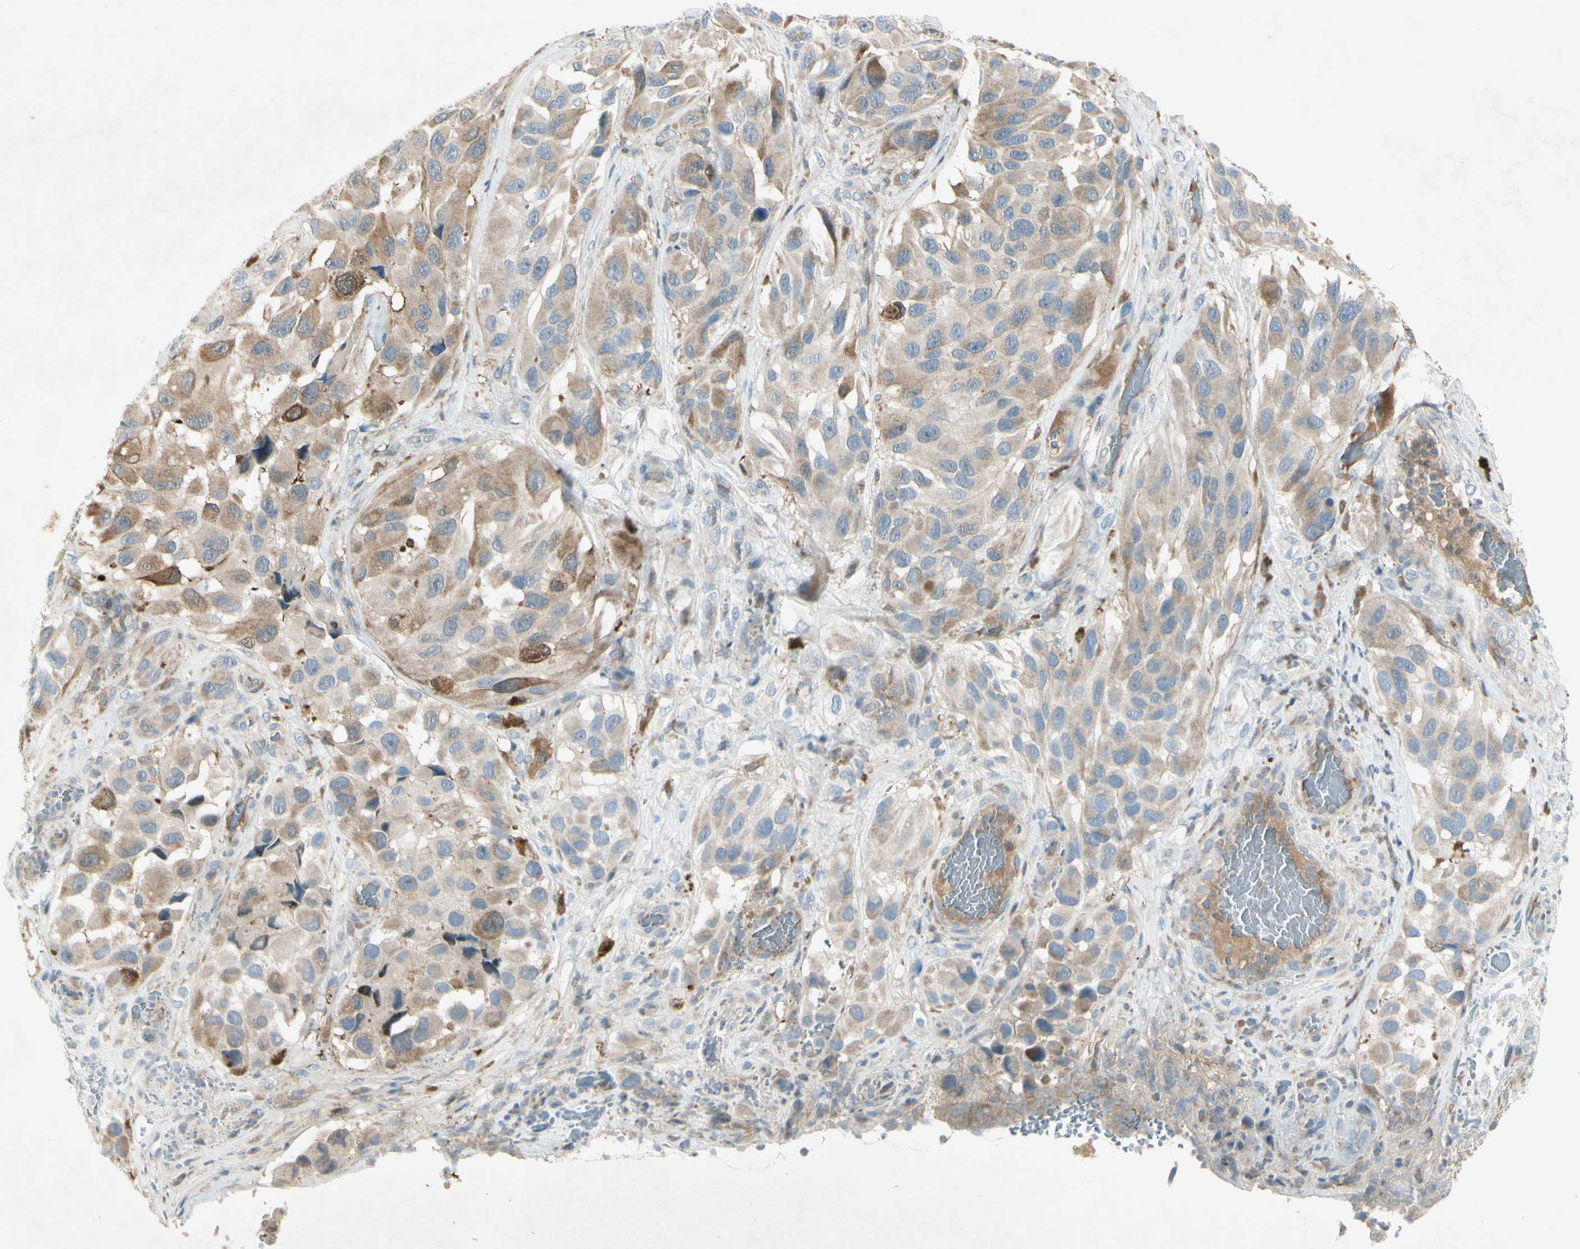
{"staining": {"intensity": "strong", "quantity": "25%-75%", "location": "cytoplasmic/membranous"}, "tissue": "melanoma", "cell_type": "Tumor cells", "image_type": "cancer", "snomed": [{"axis": "morphology", "description": "Malignant melanoma, NOS"}, {"axis": "topography", "description": "Skin"}], "caption": "The micrograph reveals immunohistochemical staining of melanoma. There is strong cytoplasmic/membranous expression is present in about 25%-75% of tumor cells.", "gene": "C1orf159", "patient": {"sex": "female", "age": 73}}